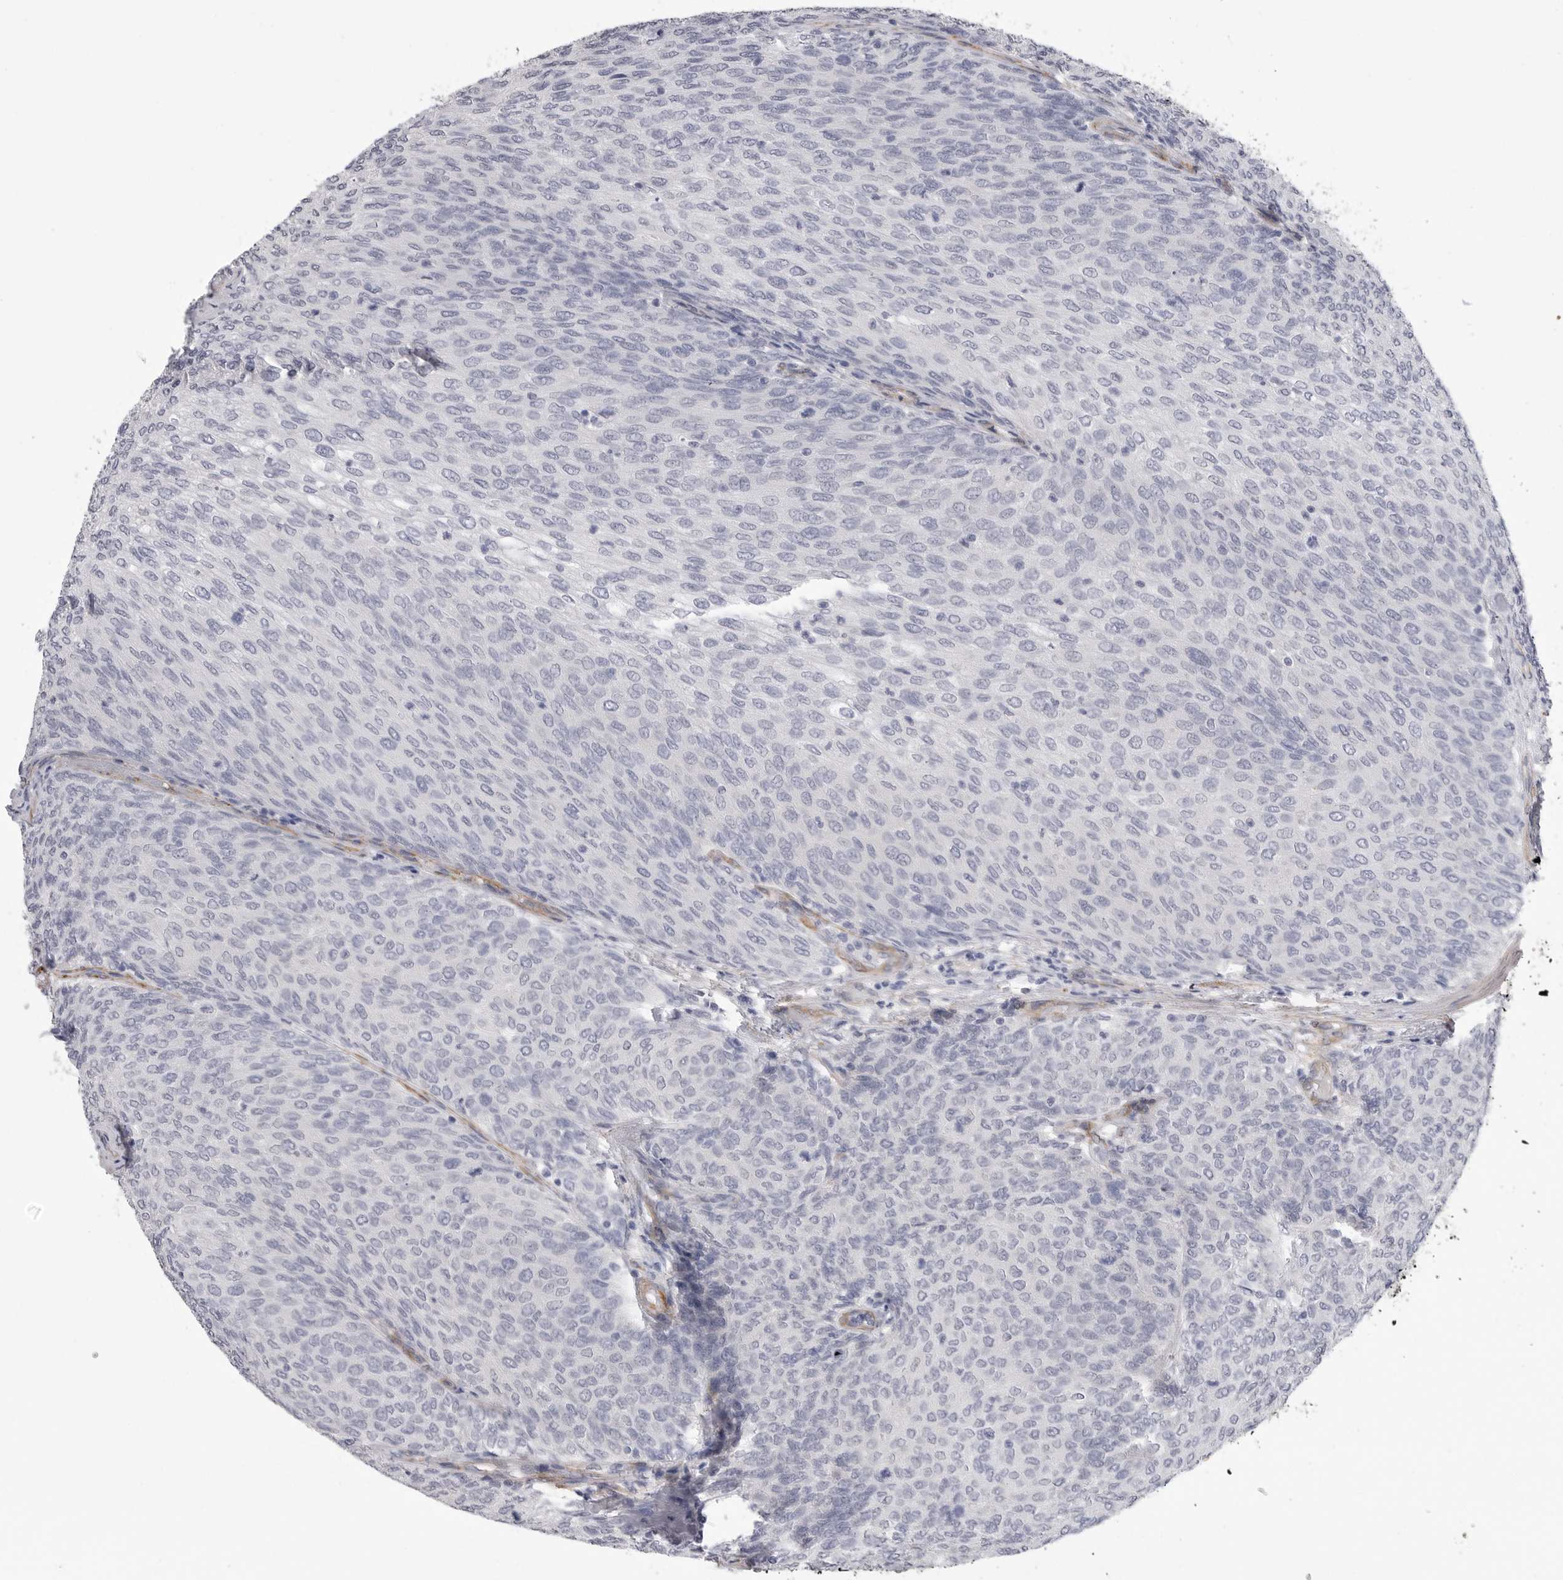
{"staining": {"intensity": "negative", "quantity": "none", "location": "none"}, "tissue": "urothelial cancer", "cell_type": "Tumor cells", "image_type": "cancer", "snomed": [{"axis": "morphology", "description": "Urothelial carcinoma, Low grade"}, {"axis": "topography", "description": "Urinary bladder"}], "caption": "High magnification brightfield microscopy of urothelial cancer stained with DAB (brown) and counterstained with hematoxylin (blue): tumor cells show no significant positivity.", "gene": "AKAP12", "patient": {"sex": "female", "age": 79}}